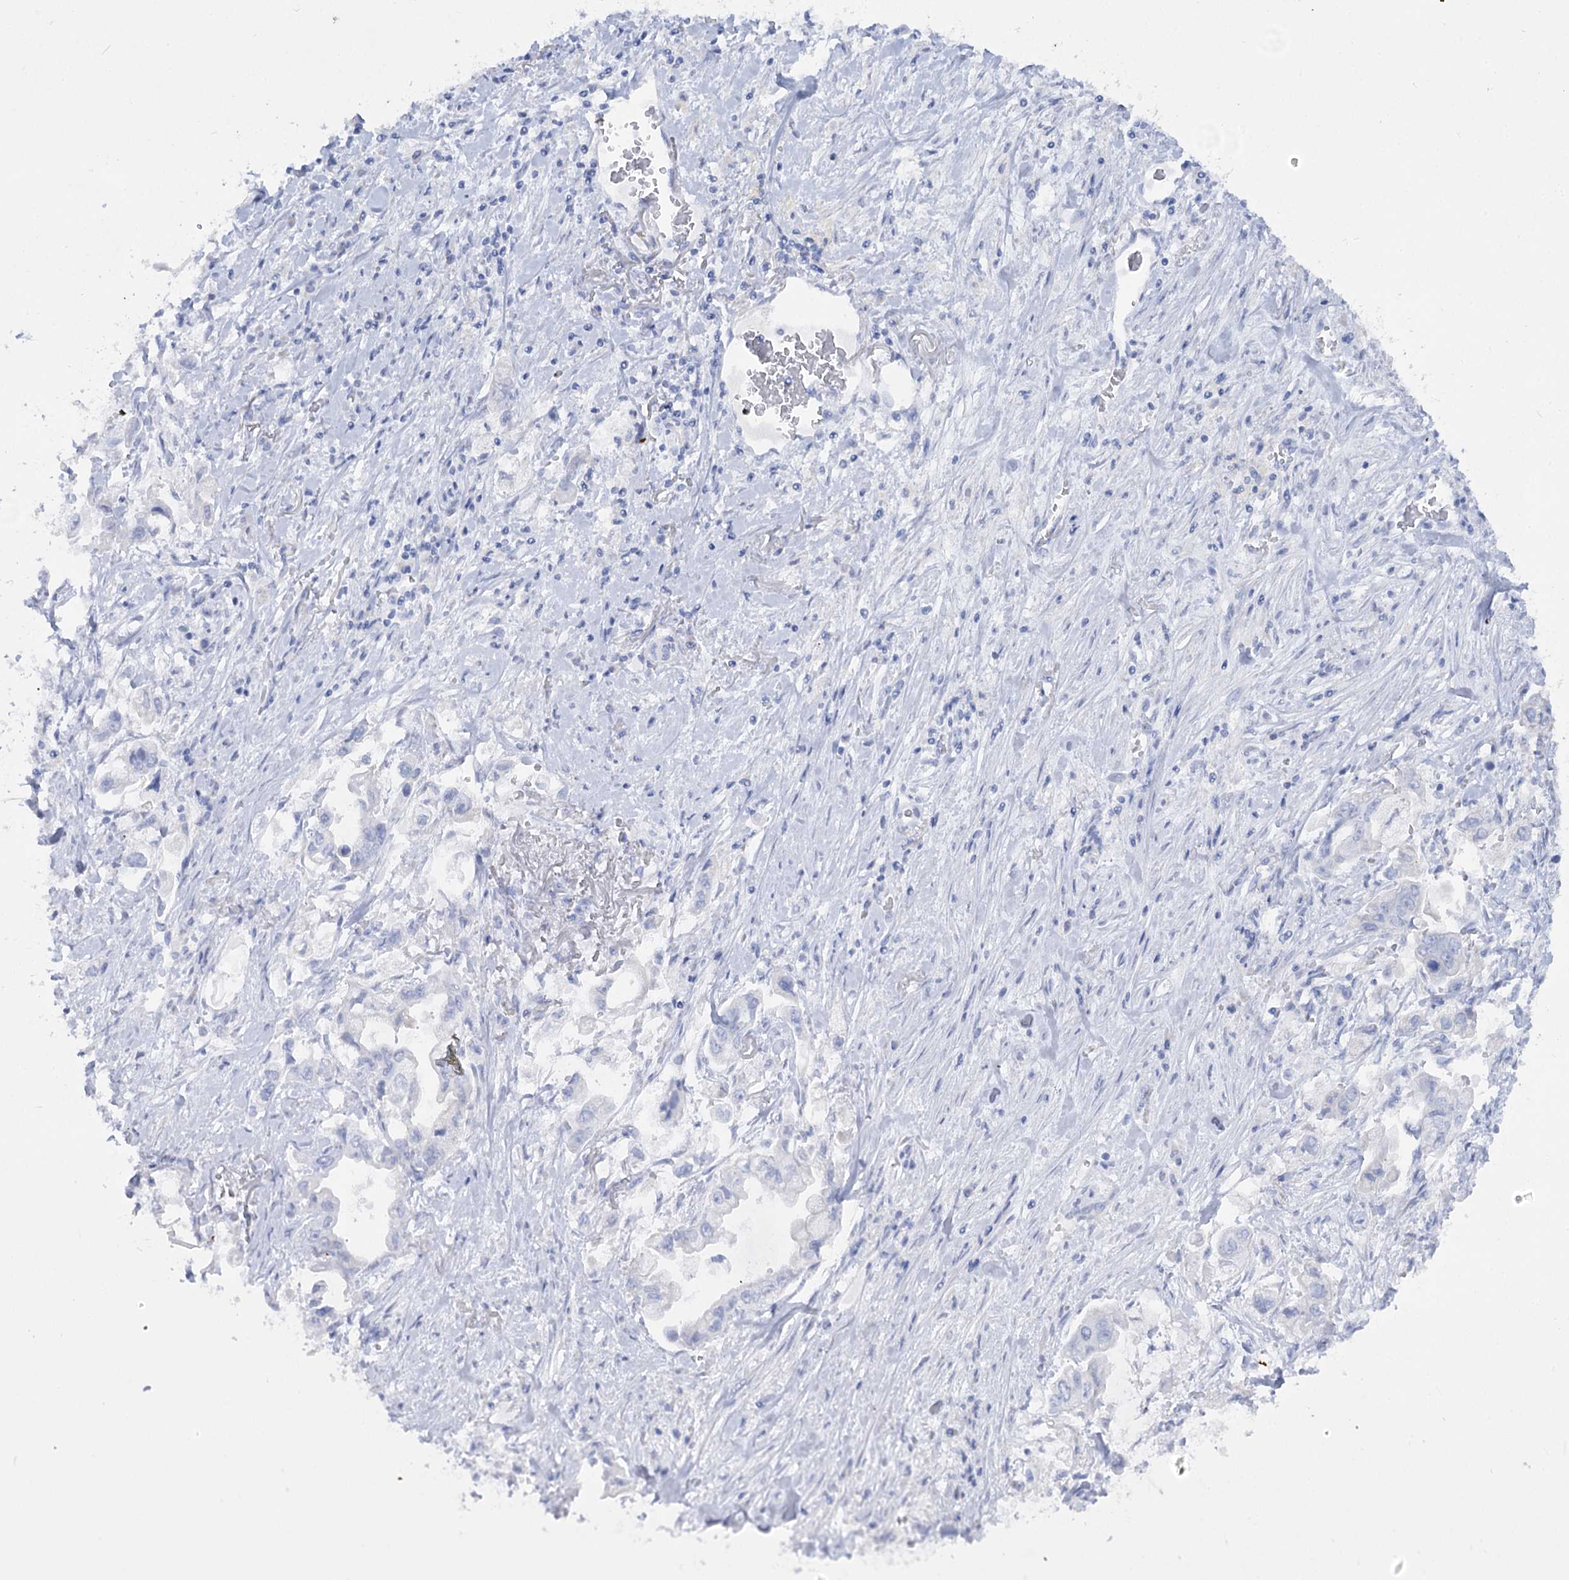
{"staining": {"intensity": "negative", "quantity": "none", "location": "none"}, "tissue": "stomach cancer", "cell_type": "Tumor cells", "image_type": "cancer", "snomed": [{"axis": "morphology", "description": "Adenocarcinoma, NOS"}, {"axis": "topography", "description": "Stomach"}], "caption": "High power microscopy photomicrograph of an IHC micrograph of stomach cancer, revealing no significant positivity in tumor cells. Brightfield microscopy of IHC stained with DAB (brown) and hematoxylin (blue), captured at high magnification.", "gene": "GBF1", "patient": {"sex": "male", "age": 62}}